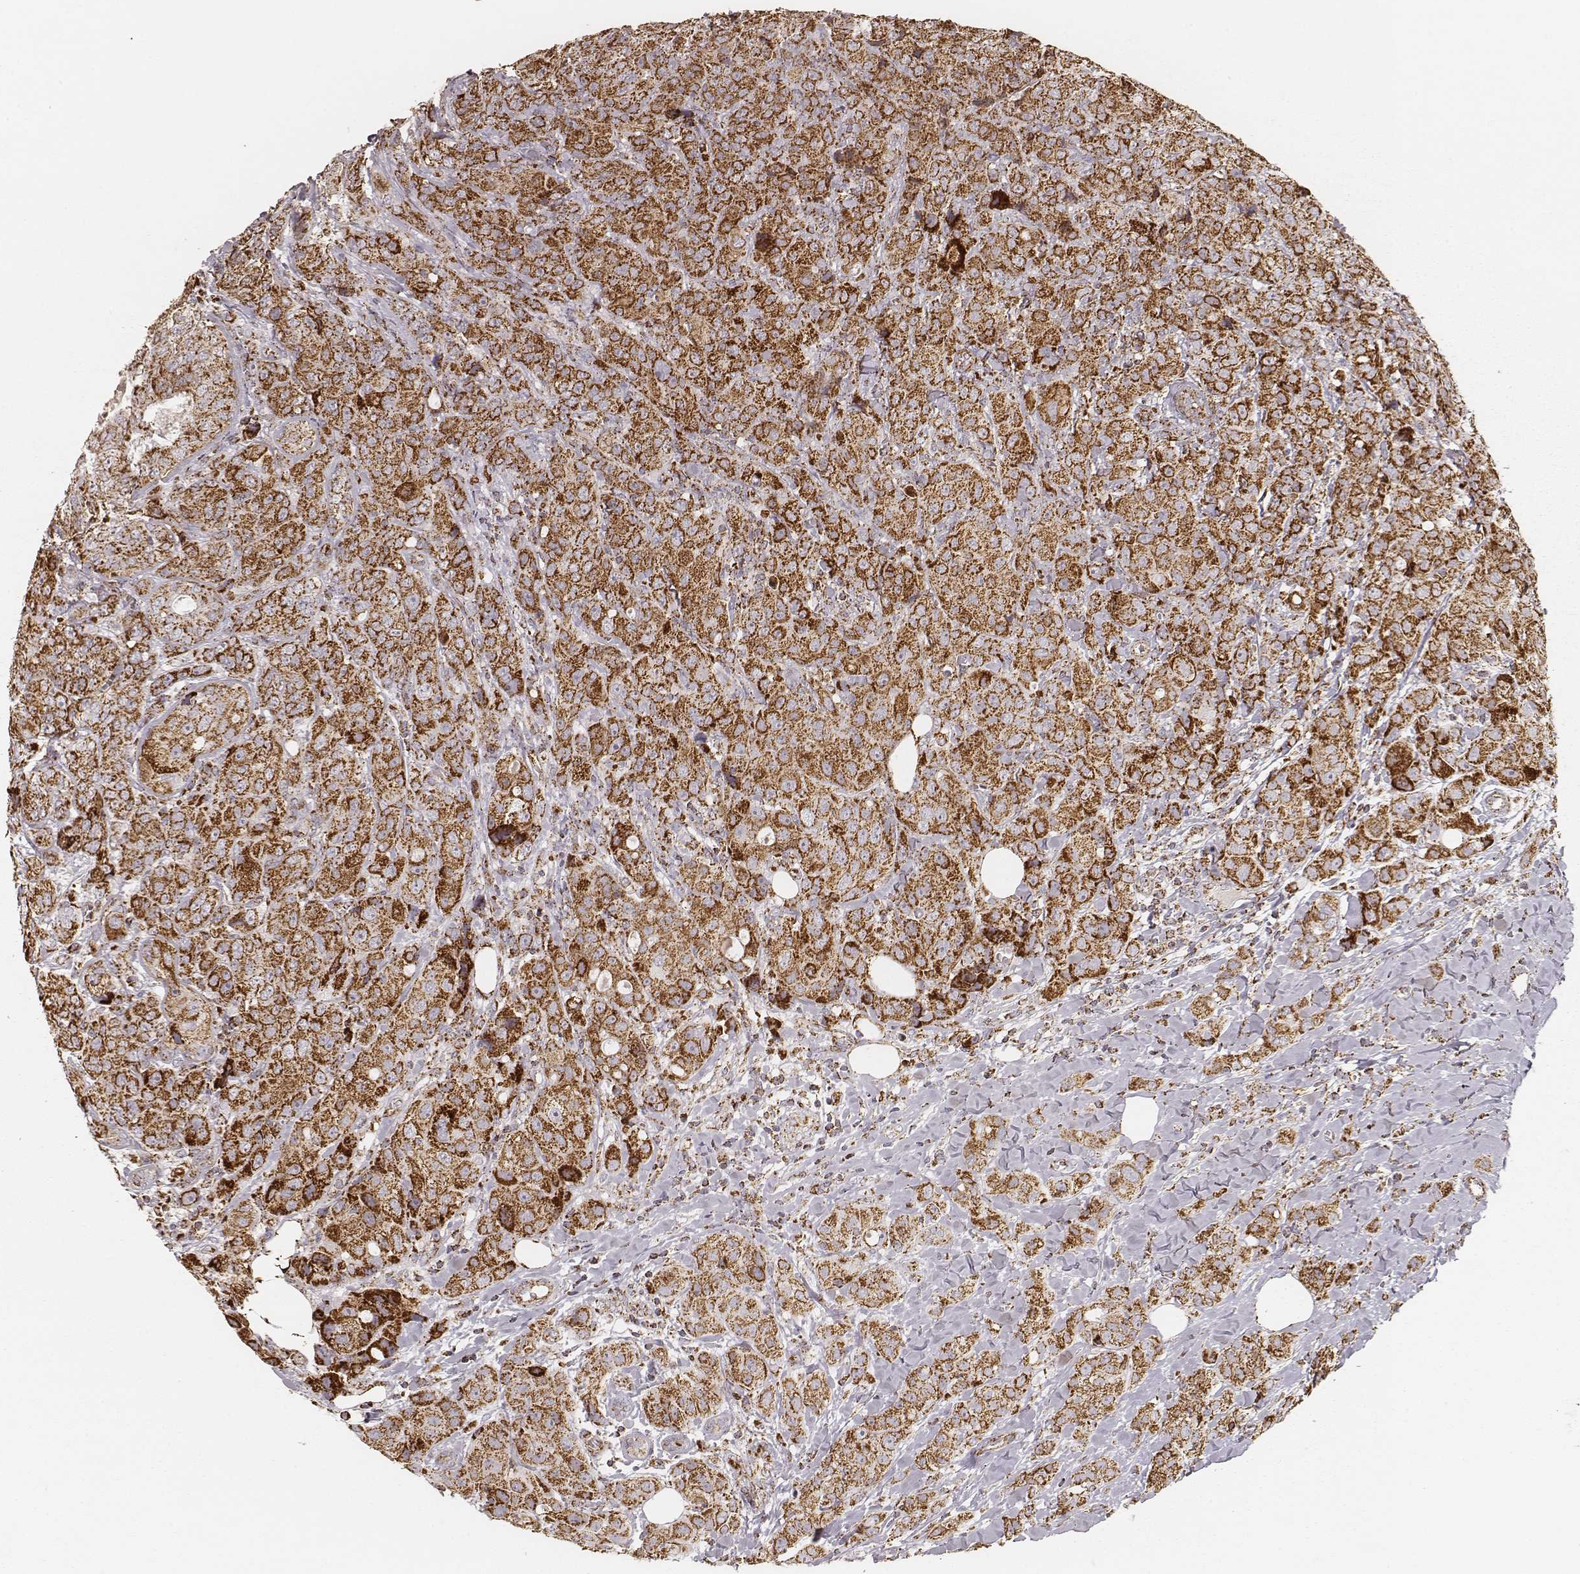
{"staining": {"intensity": "strong", "quantity": ">75%", "location": "cytoplasmic/membranous"}, "tissue": "breast cancer", "cell_type": "Tumor cells", "image_type": "cancer", "snomed": [{"axis": "morphology", "description": "Duct carcinoma"}, {"axis": "topography", "description": "Breast"}], "caption": "Breast cancer tissue exhibits strong cytoplasmic/membranous expression in approximately >75% of tumor cells, visualized by immunohistochemistry. The protein of interest is shown in brown color, while the nuclei are stained blue.", "gene": "CS", "patient": {"sex": "female", "age": 43}}